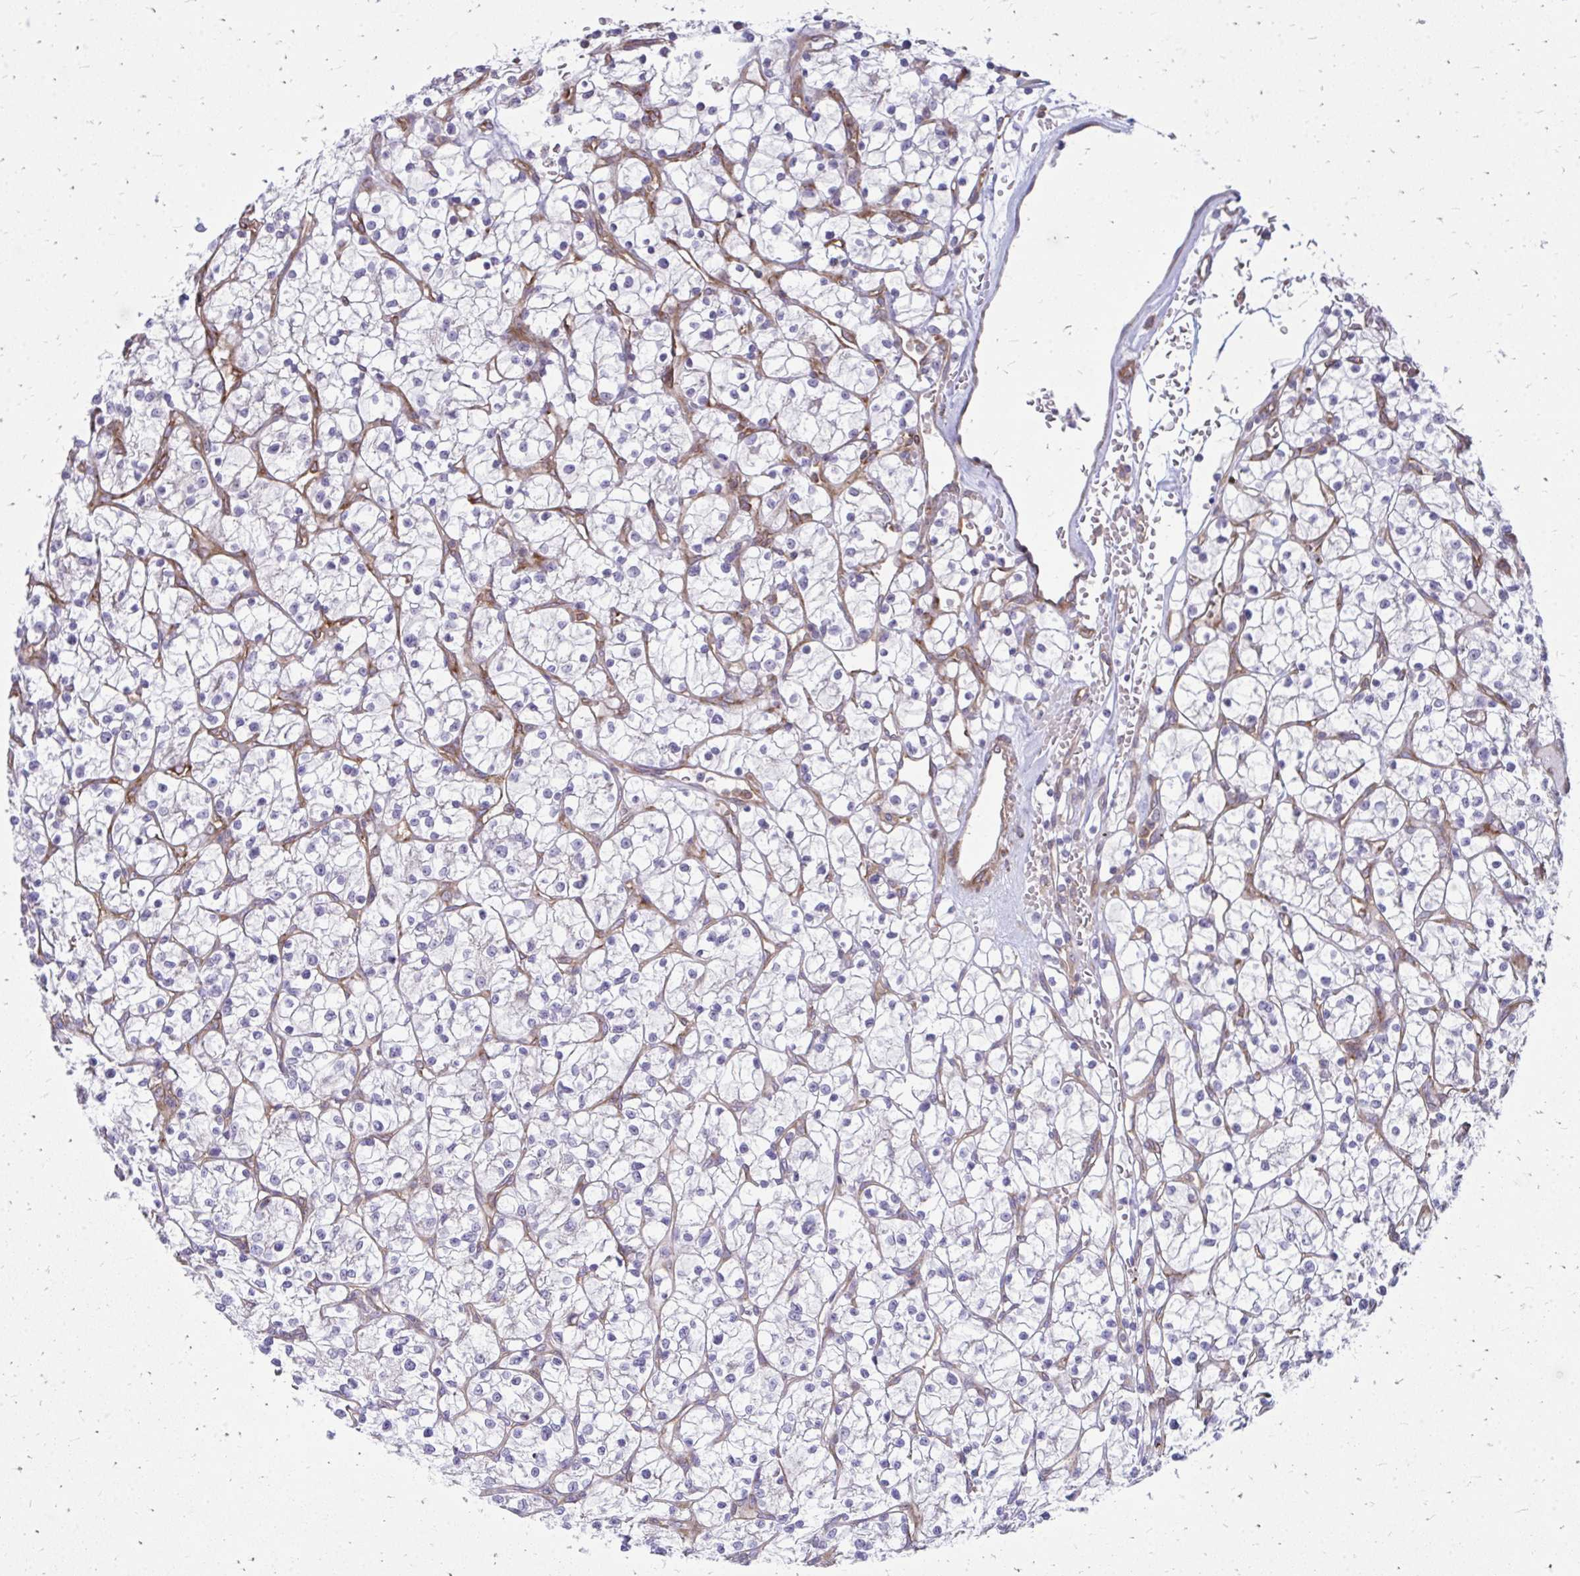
{"staining": {"intensity": "negative", "quantity": "none", "location": "none"}, "tissue": "renal cancer", "cell_type": "Tumor cells", "image_type": "cancer", "snomed": [{"axis": "morphology", "description": "Adenocarcinoma, NOS"}, {"axis": "topography", "description": "Kidney"}], "caption": "There is no significant staining in tumor cells of renal cancer. Nuclei are stained in blue.", "gene": "ASAP1", "patient": {"sex": "female", "age": 64}}